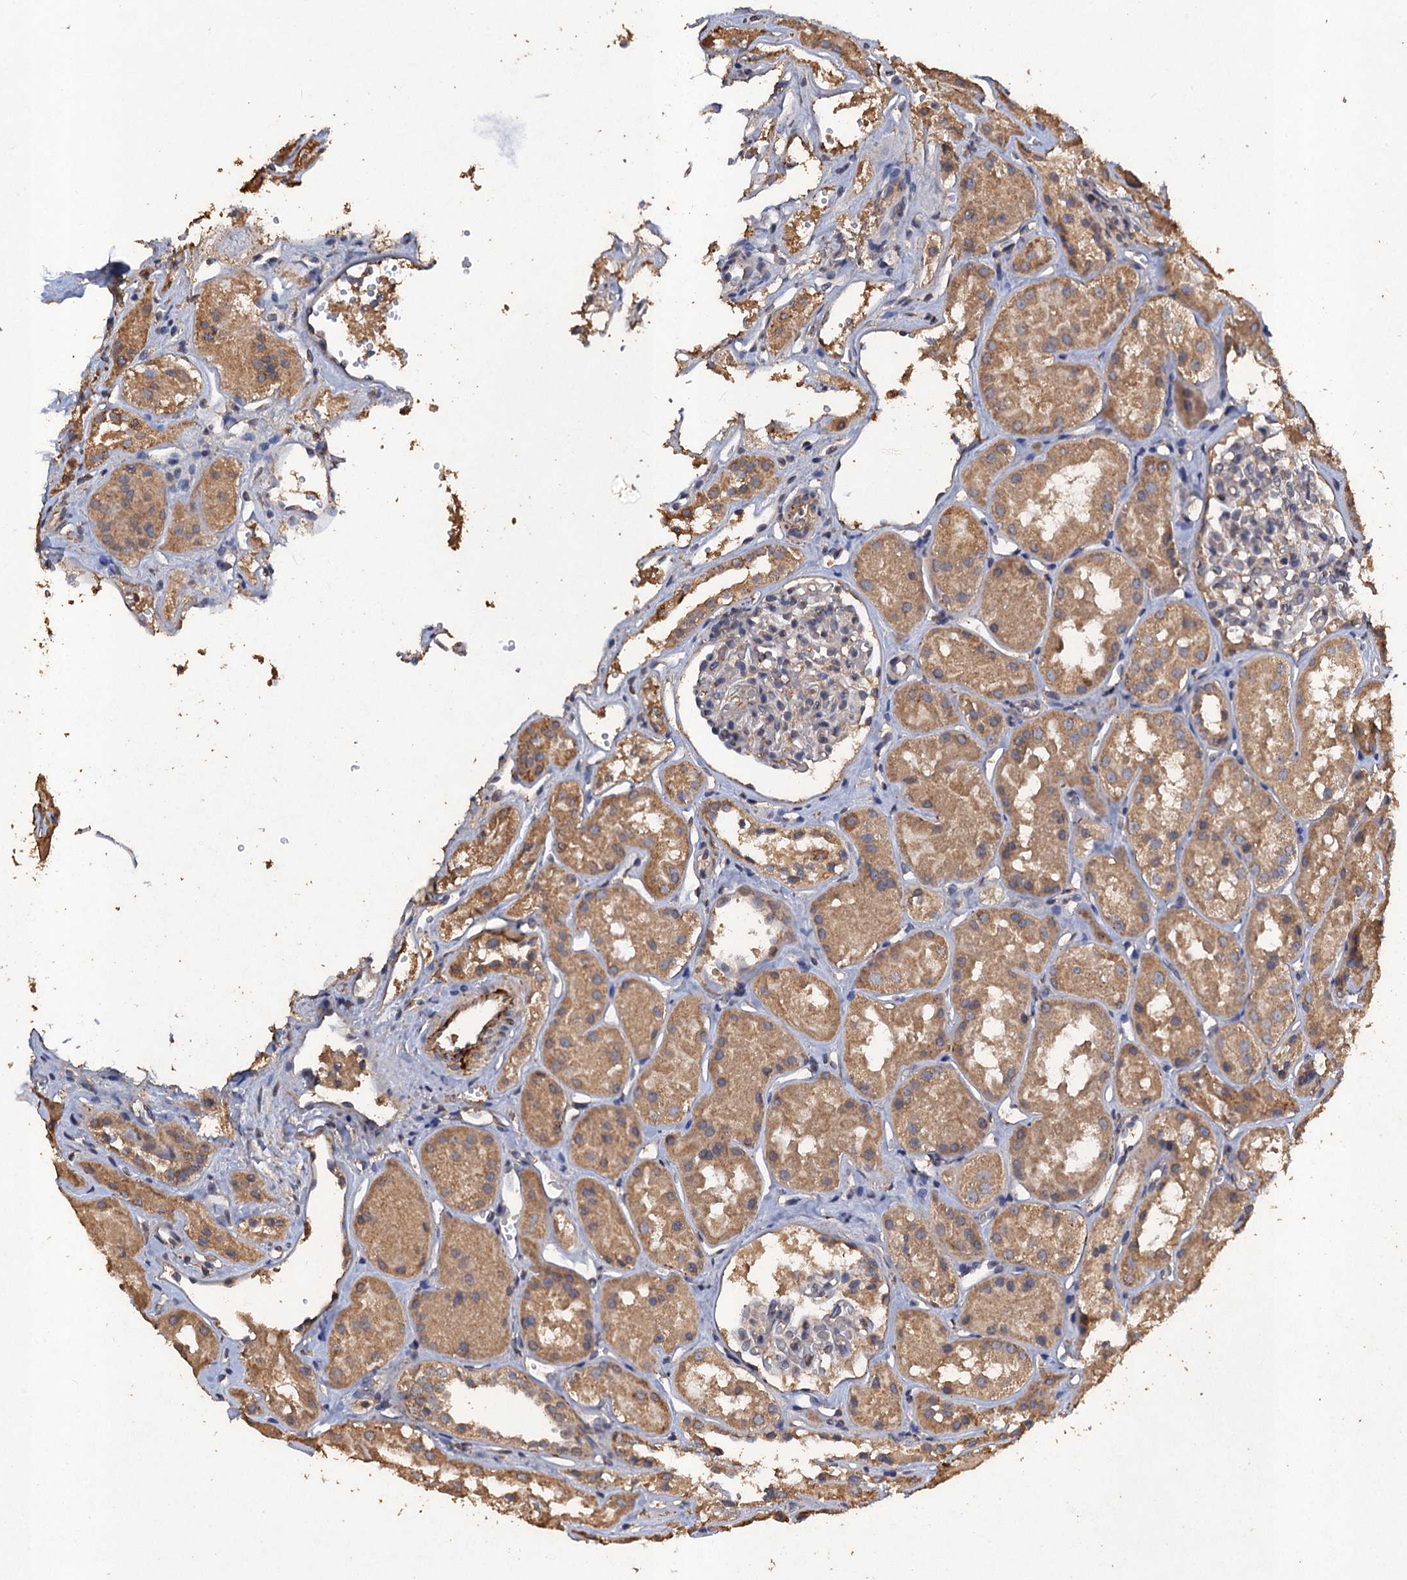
{"staining": {"intensity": "weak", "quantity": "<25%", "location": "cytoplasmic/membranous"}, "tissue": "kidney", "cell_type": "Cells in glomeruli", "image_type": "normal", "snomed": [{"axis": "morphology", "description": "Normal tissue, NOS"}, {"axis": "topography", "description": "Kidney"}], "caption": "The immunohistochemistry (IHC) histopathology image has no significant staining in cells in glomeruli of kidney. (Stains: DAB immunohistochemistry (IHC) with hematoxylin counter stain, Microscopy: brightfield microscopy at high magnification).", "gene": "SCUBE3", "patient": {"sex": "male", "age": 16}}